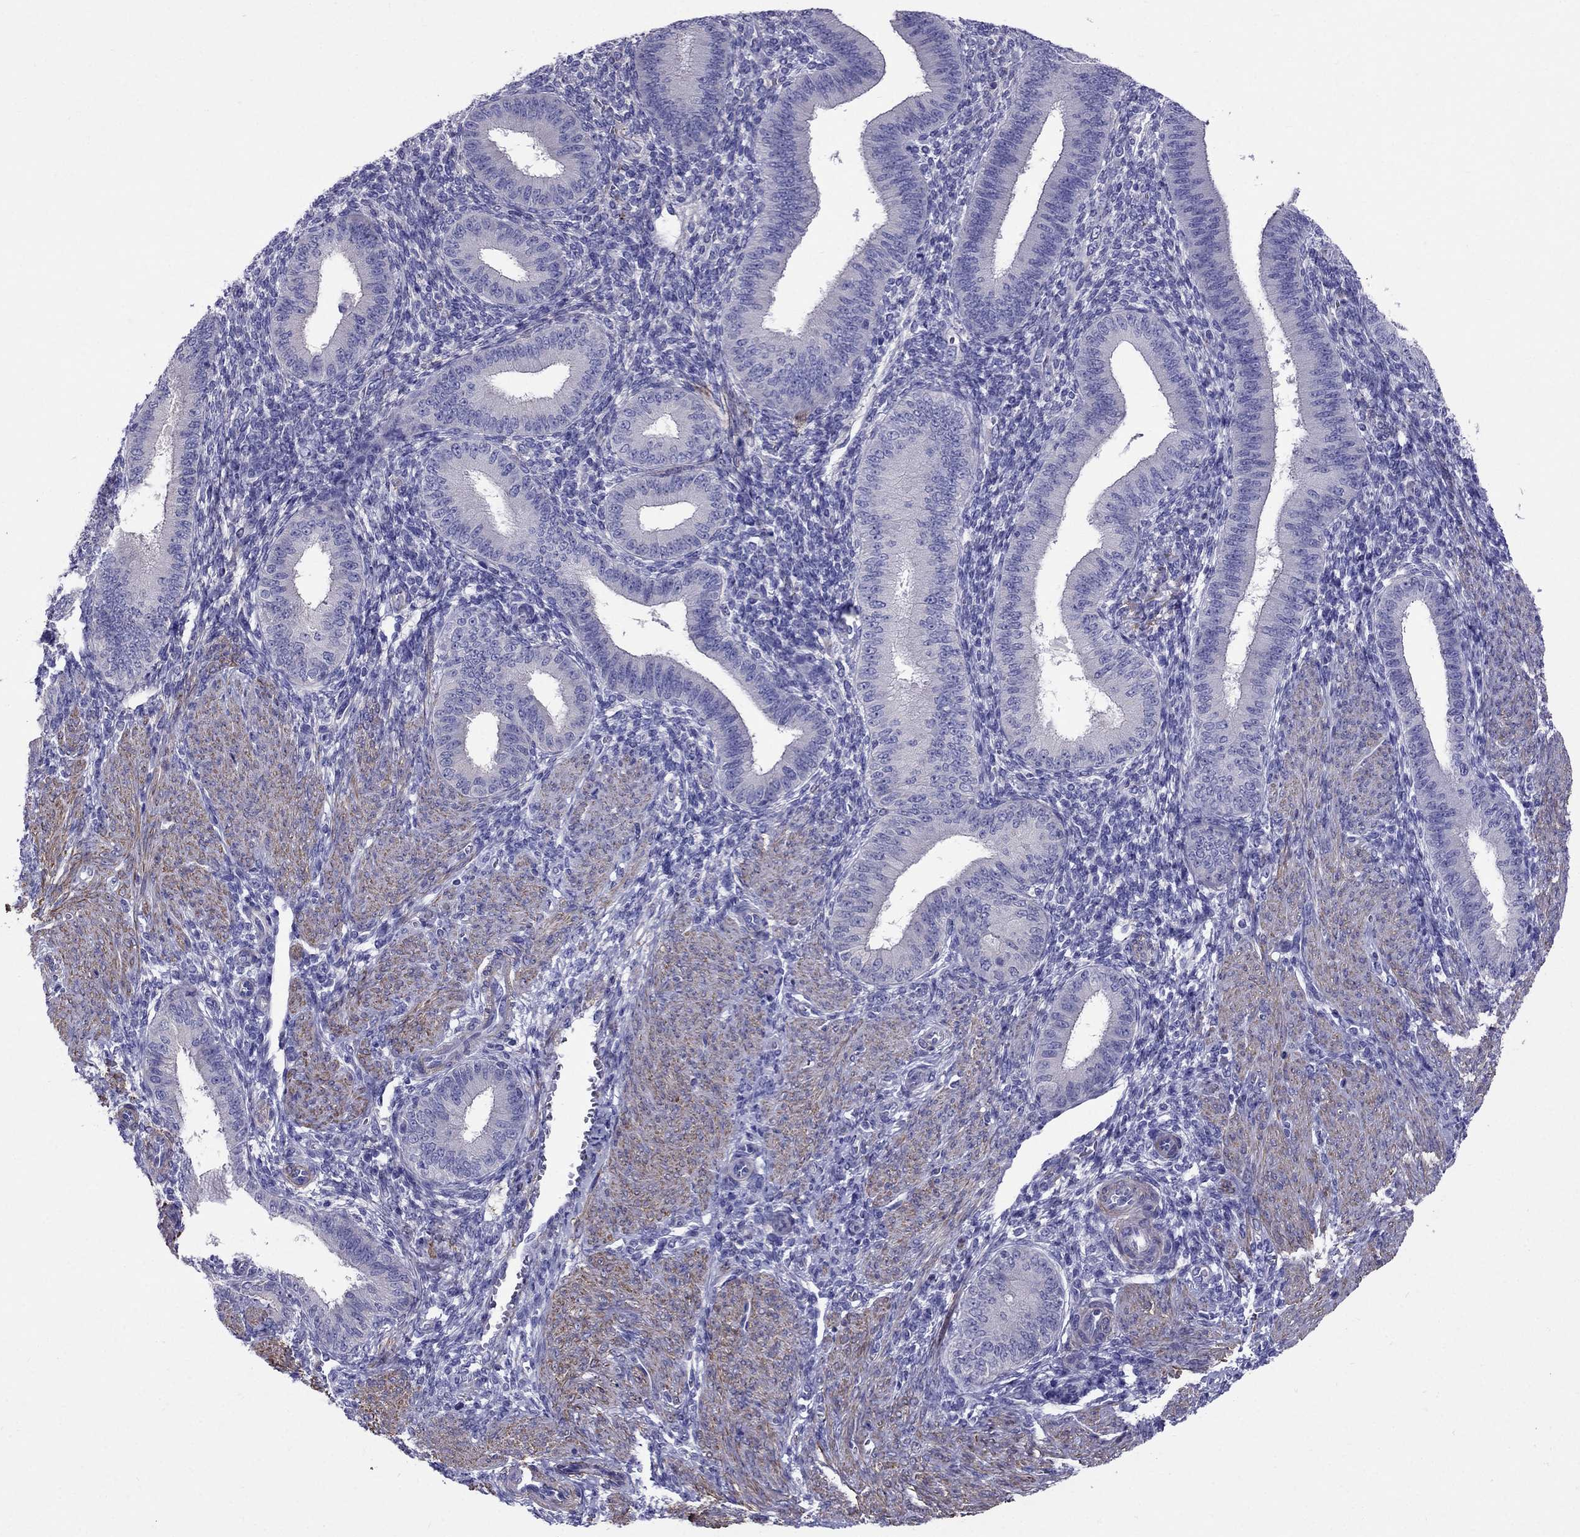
{"staining": {"intensity": "negative", "quantity": "none", "location": "none"}, "tissue": "endometrium", "cell_type": "Cells in endometrial stroma", "image_type": "normal", "snomed": [{"axis": "morphology", "description": "Normal tissue, NOS"}, {"axis": "topography", "description": "Endometrium"}], "caption": "Immunohistochemistry (IHC) of benign endometrium displays no staining in cells in endometrial stroma. Nuclei are stained in blue.", "gene": "GPR50", "patient": {"sex": "female", "age": 39}}